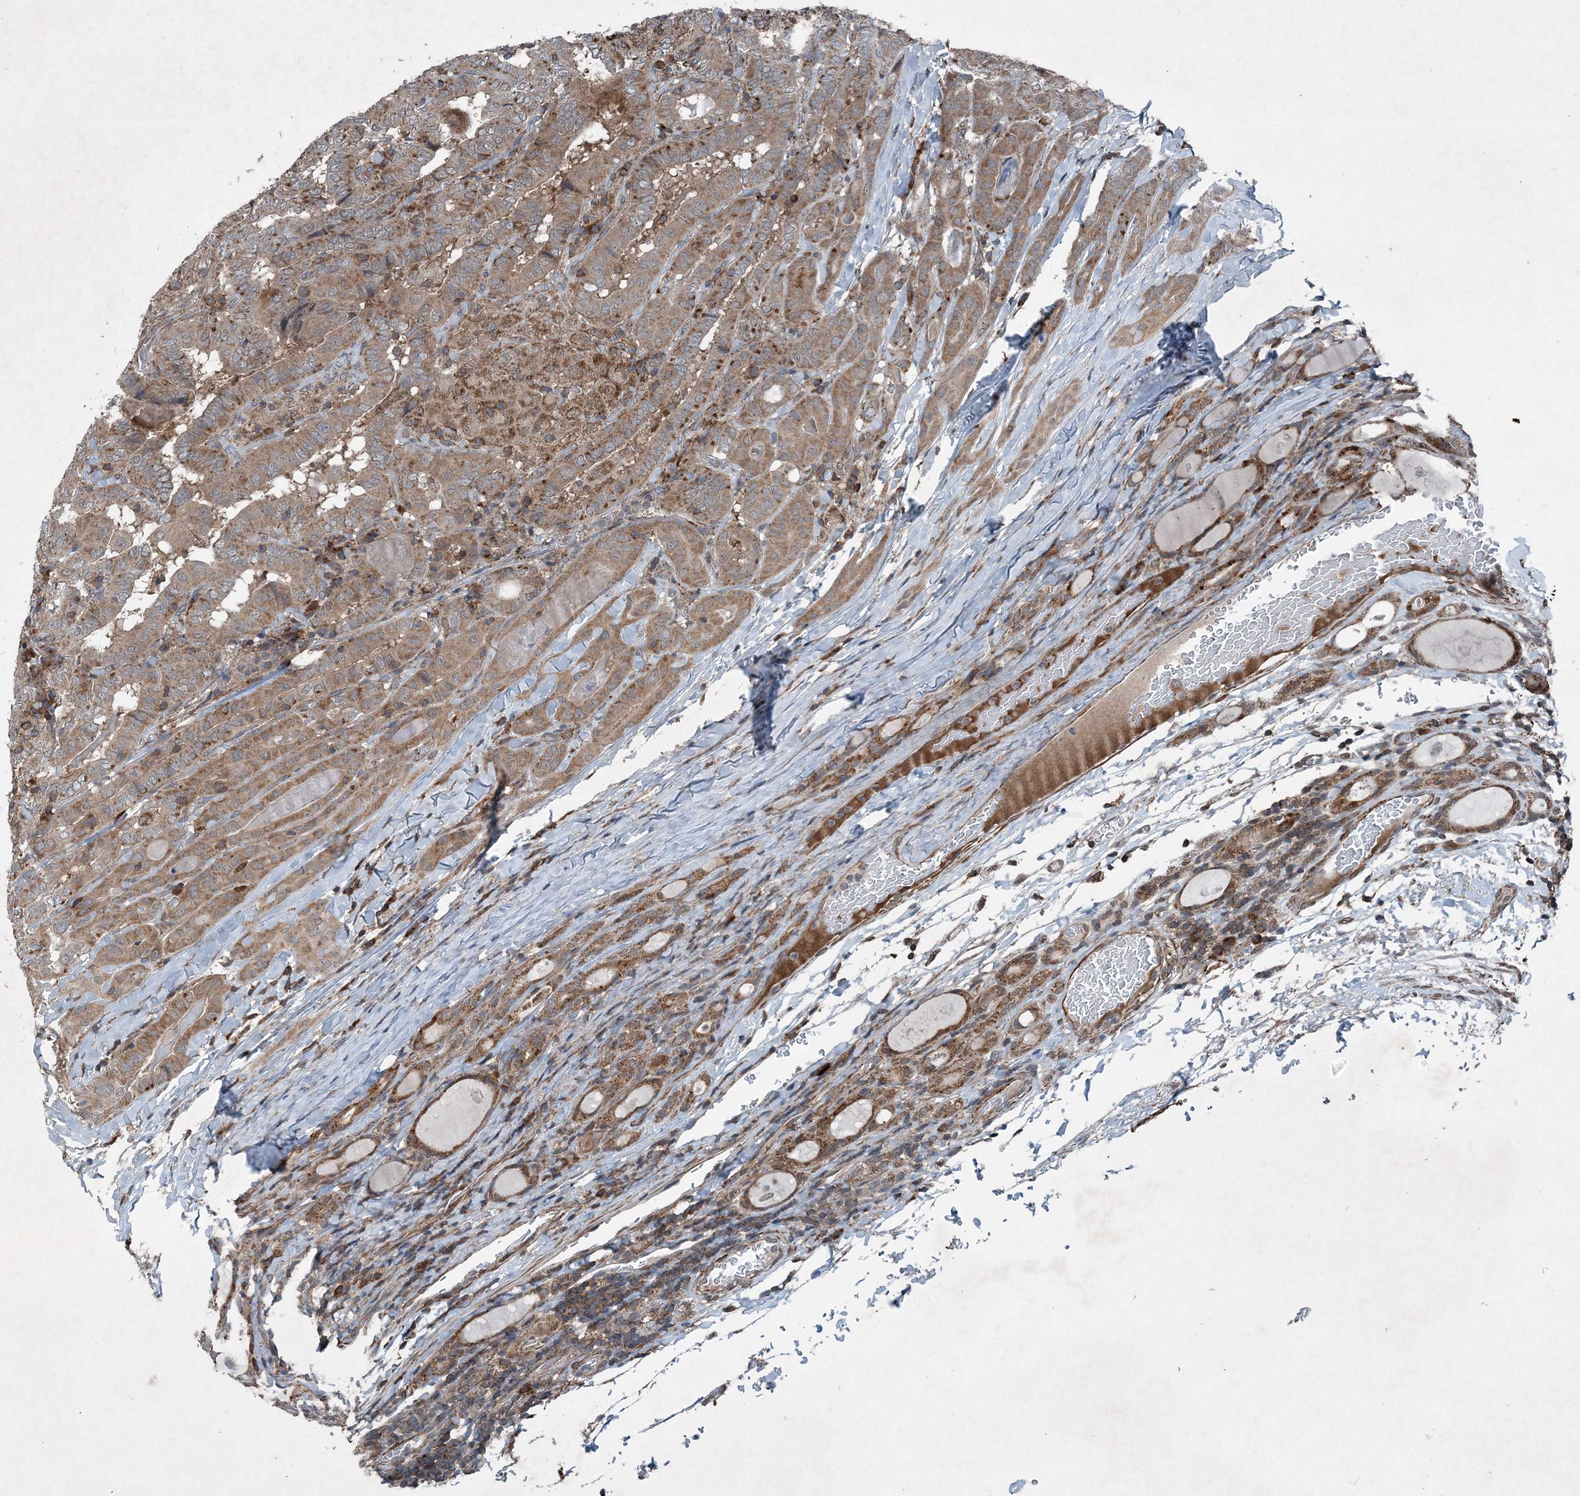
{"staining": {"intensity": "moderate", "quantity": ">75%", "location": "cytoplasmic/membranous"}, "tissue": "thyroid cancer", "cell_type": "Tumor cells", "image_type": "cancer", "snomed": [{"axis": "morphology", "description": "Papillary adenocarcinoma, NOS"}, {"axis": "topography", "description": "Thyroid gland"}], "caption": "A brown stain shows moderate cytoplasmic/membranous staining of a protein in thyroid cancer tumor cells.", "gene": "NDUFA2", "patient": {"sex": "female", "age": 72}}